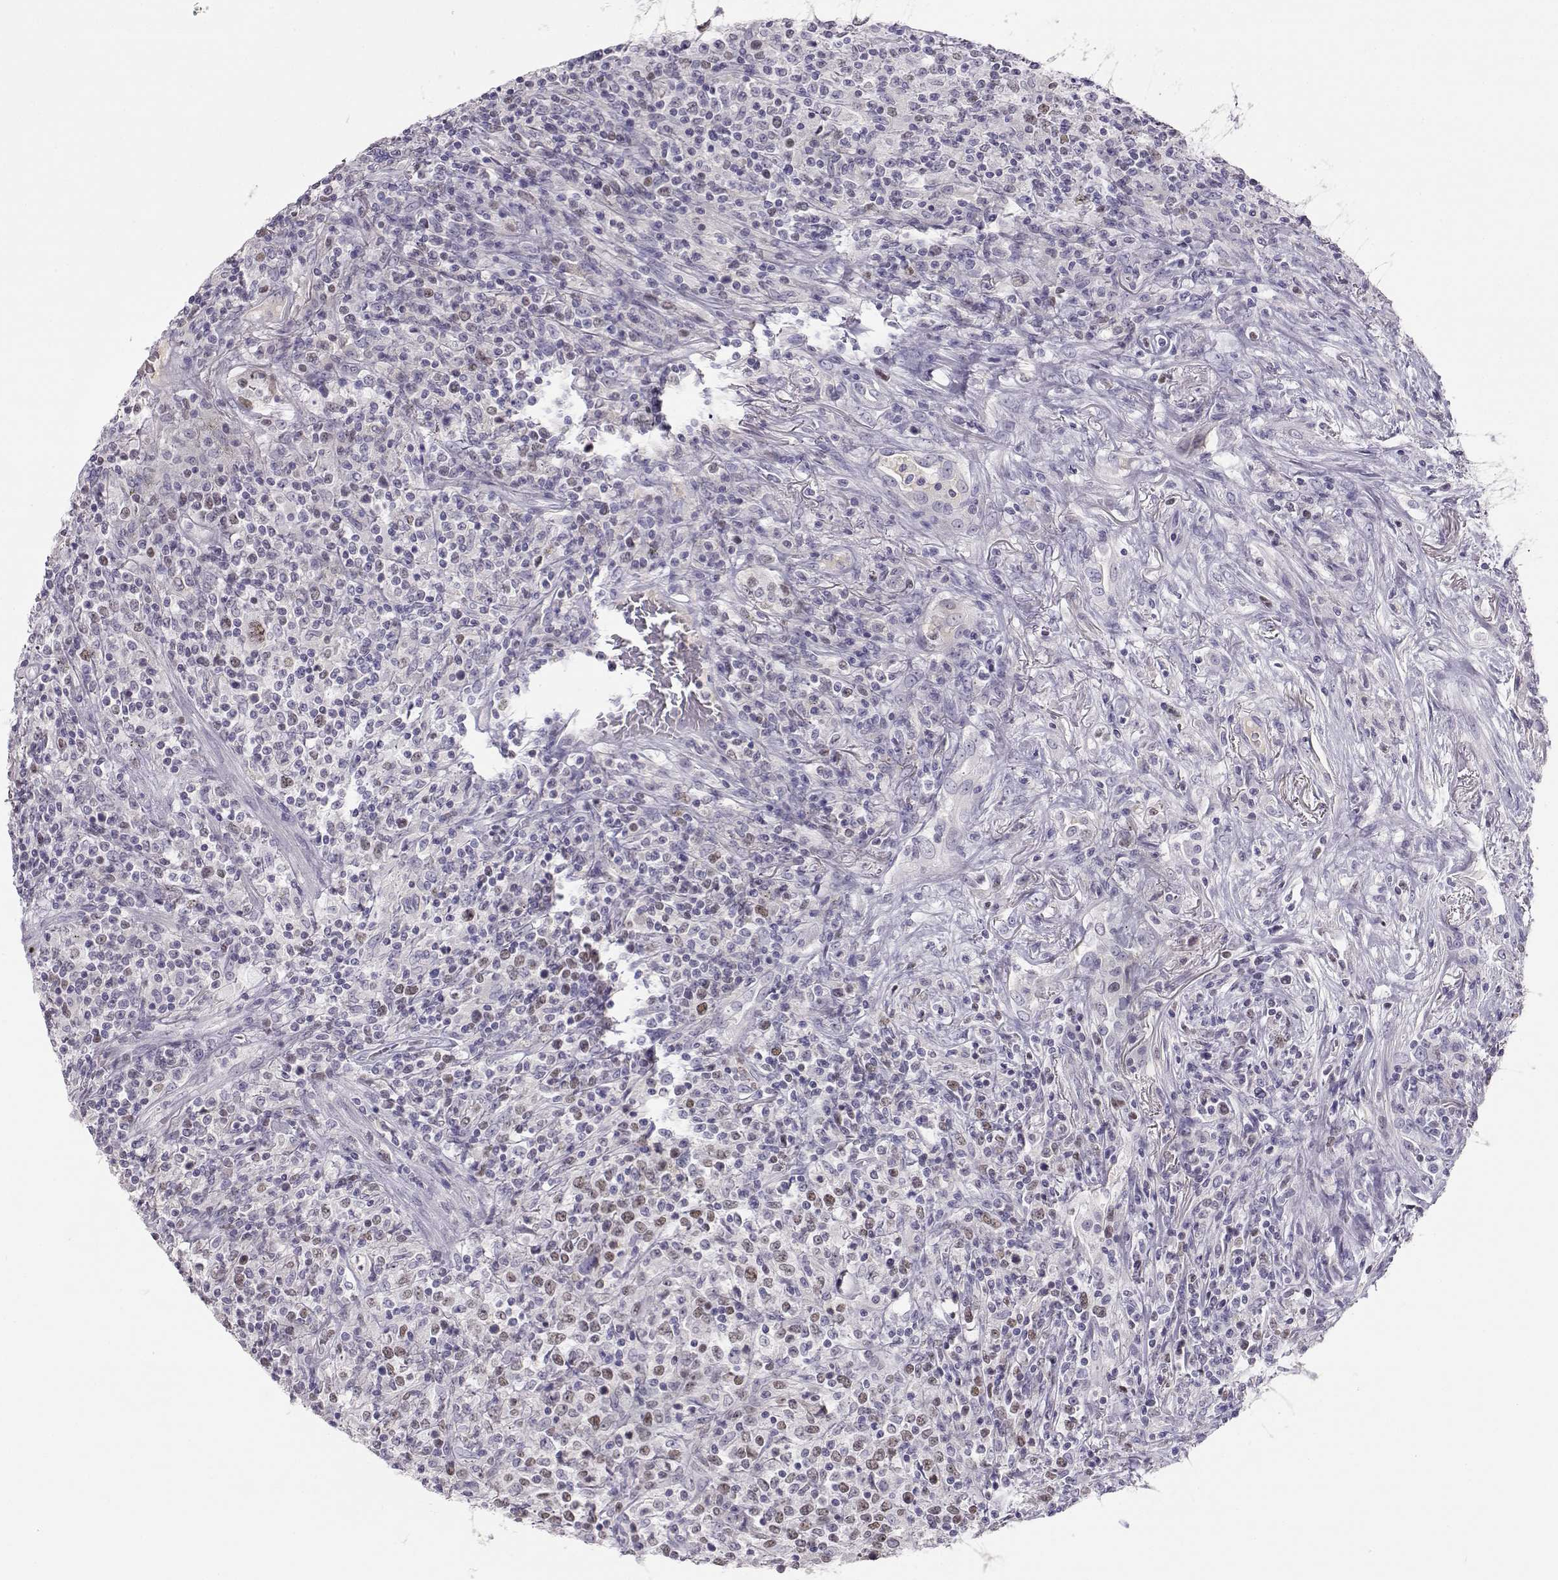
{"staining": {"intensity": "negative", "quantity": "none", "location": "none"}, "tissue": "lymphoma", "cell_type": "Tumor cells", "image_type": "cancer", "snomed": [{"axis": "morphology", "description": "Malignant lymphoma, non-Hodgkin's type, High grade"}, {"axis": "topography", "description": "Lung"}], "caption": "An IHC image of lymphoma is shown. There is no staining in tumor cells of lymphoma.", "gene": "OPN5", "patient": {"sex": "male", "age": 79}}